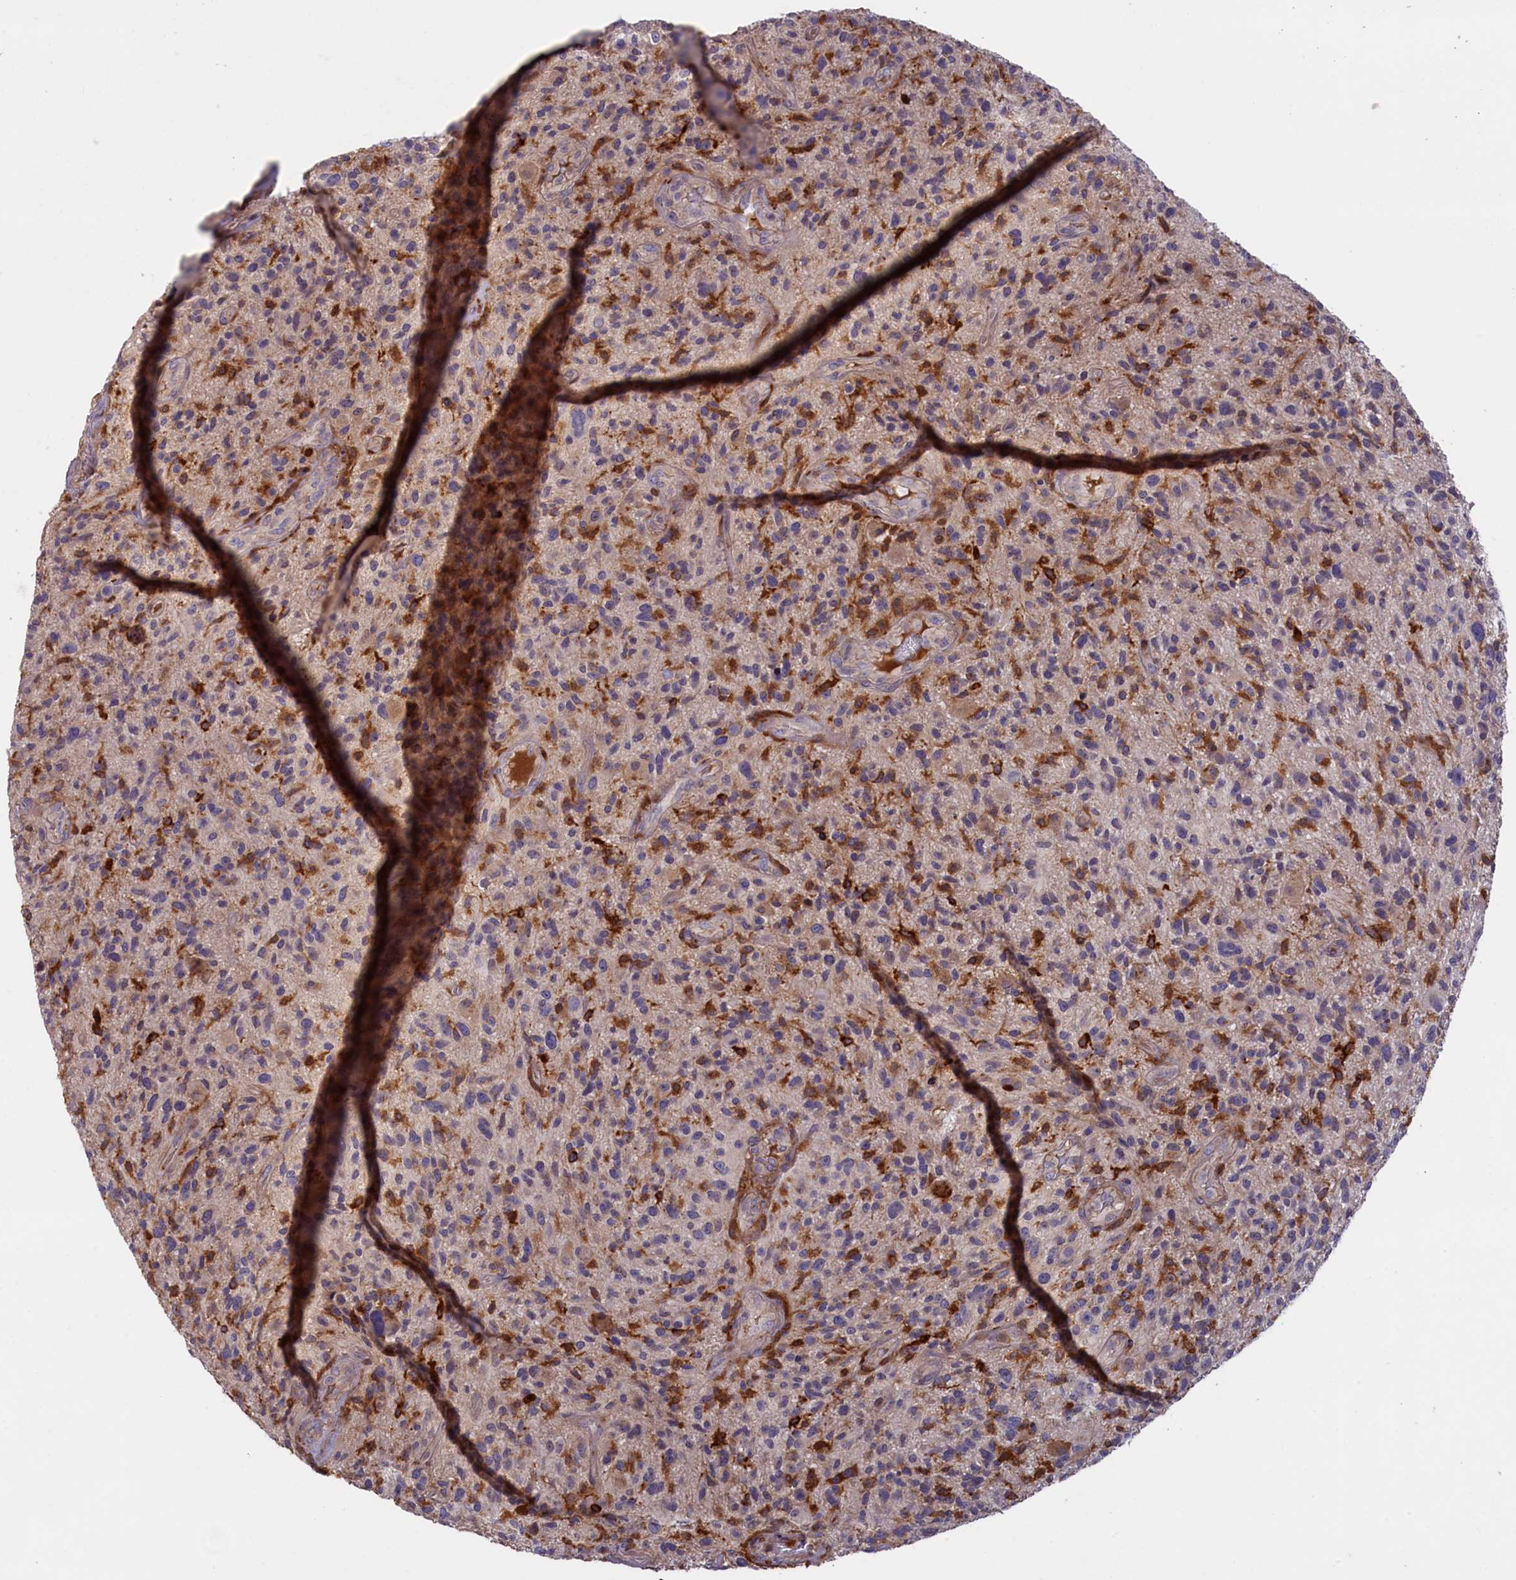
{"staining": {"intensity": "negative", "quantity": "none", "location": "none"}, "tissue": "glioma", "cell_type": "Tumor cells", "image_type": "cancer", "snomed": [{"axis": "morphology", "description": "Glioma, malignant, High grade"}, {"axis": "topography", "description": "Brain"}], "caption": "Photomicrograph shows no protein staining in tumor cells of glioma tissue.", "gene": "FERMT1", "patient": {"sex": "male", "age": 47}}